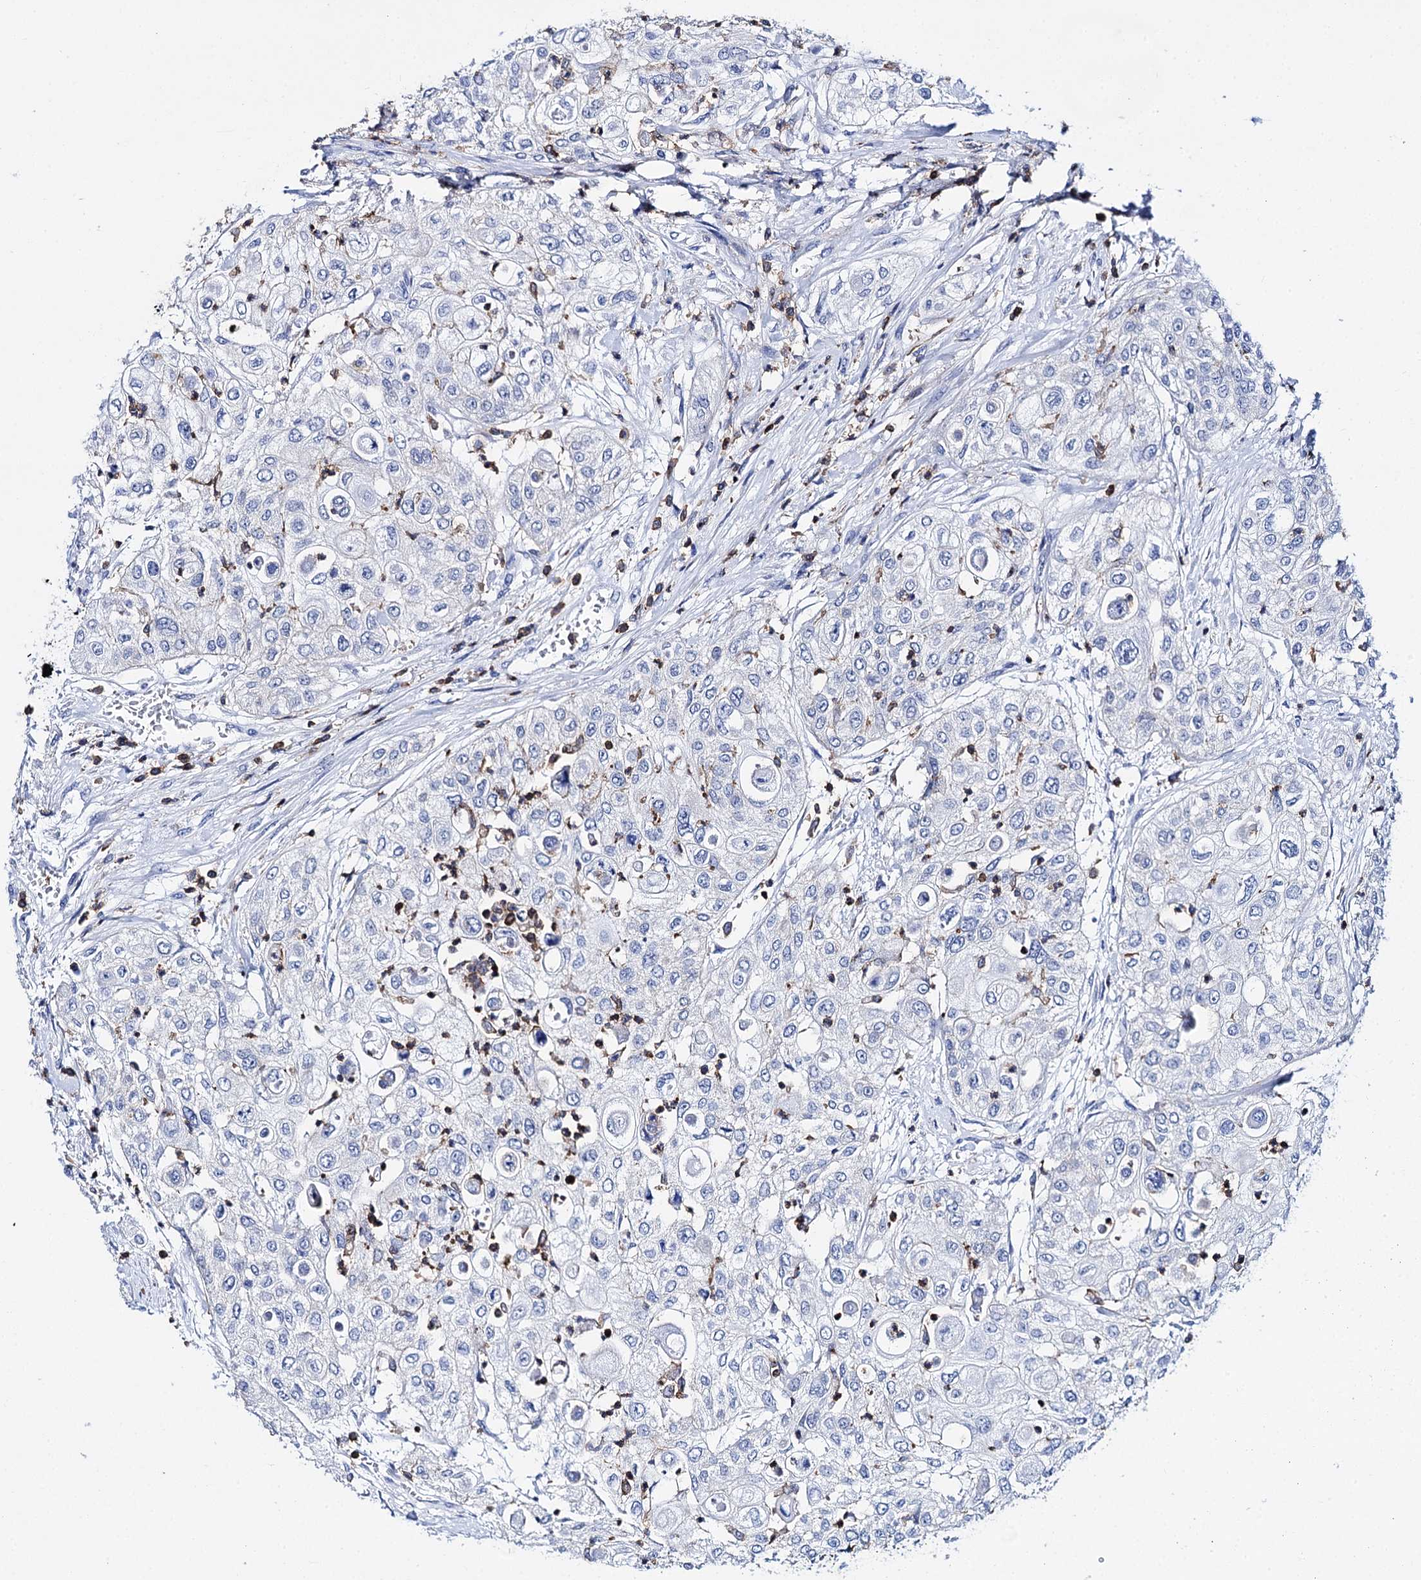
{"staining": {"intensity": "negative", "quantity": "none", "location": "none"}, "tissue": "urothelial cancer", "cell_type": "Tumor cells", "image_type": "cancer", "snomed": [{"axis": "morphology", "description": "Urothelial carcinoma, High grade"}, {"axis": "topography", "description": "Urinary bladder"}], "caption": "Urothelial cancer stained for a protein using immunohistochemistry shows no expression tumor cells.", "gene": "DEF6", "patient": {"sex": "female", "age": 79}}